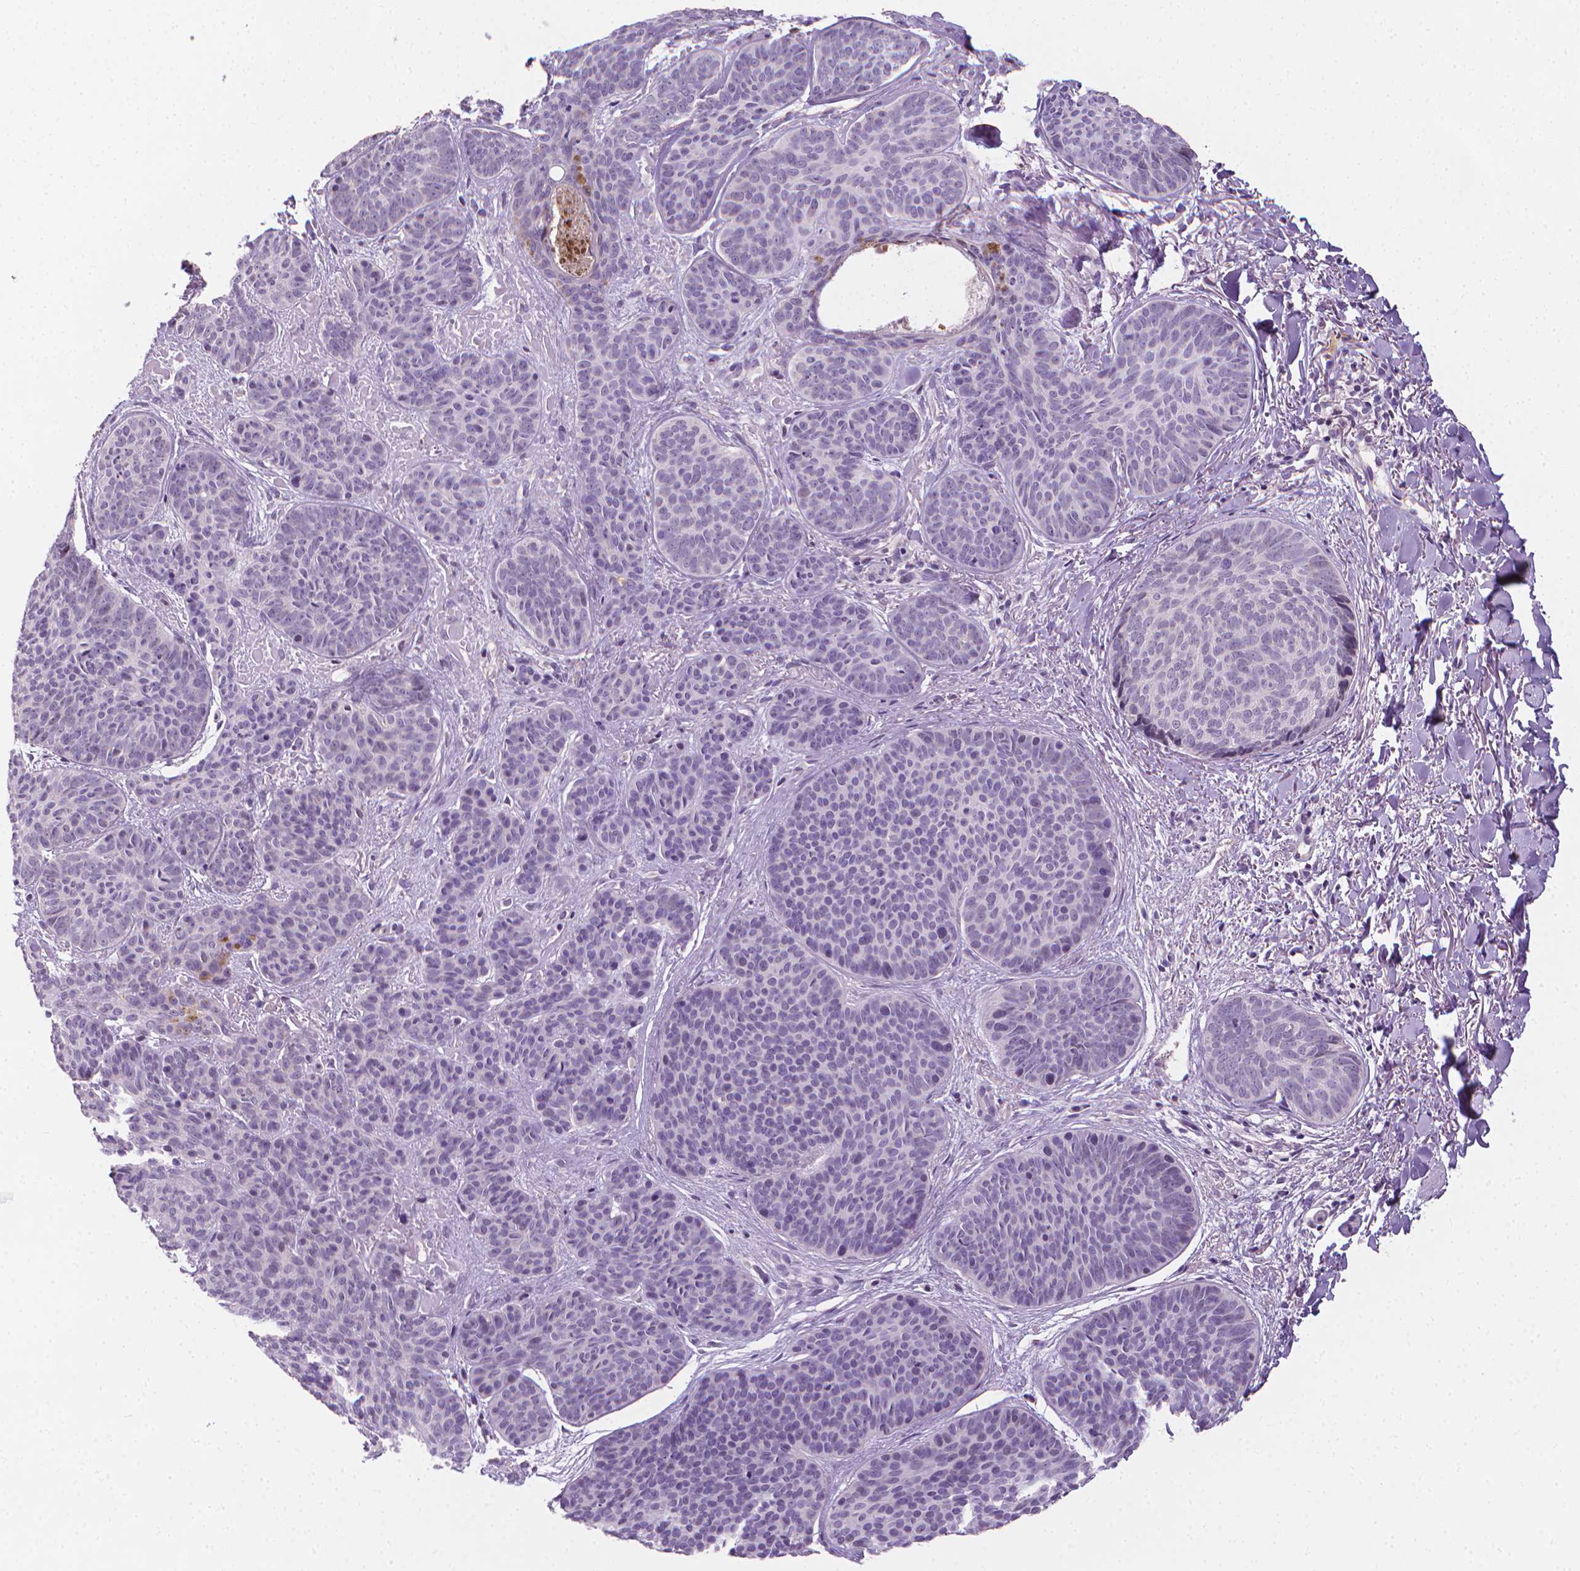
{"staining": {"intensity": "negative", "quantity": "none", "location": "none"}, "tissue": "skin cancer", "cell_type": "Tumor cells", "image_type": "cancer", "snomed": [{"axis": "morphology", "description": "Basal cell carcinoma"}, {"axis": "topography", "description": "Skin"}], "caption": "Immunohistochemistry (IHC) of human skin basal cell carcinoma exhibits no positivity in tumor cells.", "gene": "NCAN", "patient": {"sex": "female", "age": 82}}